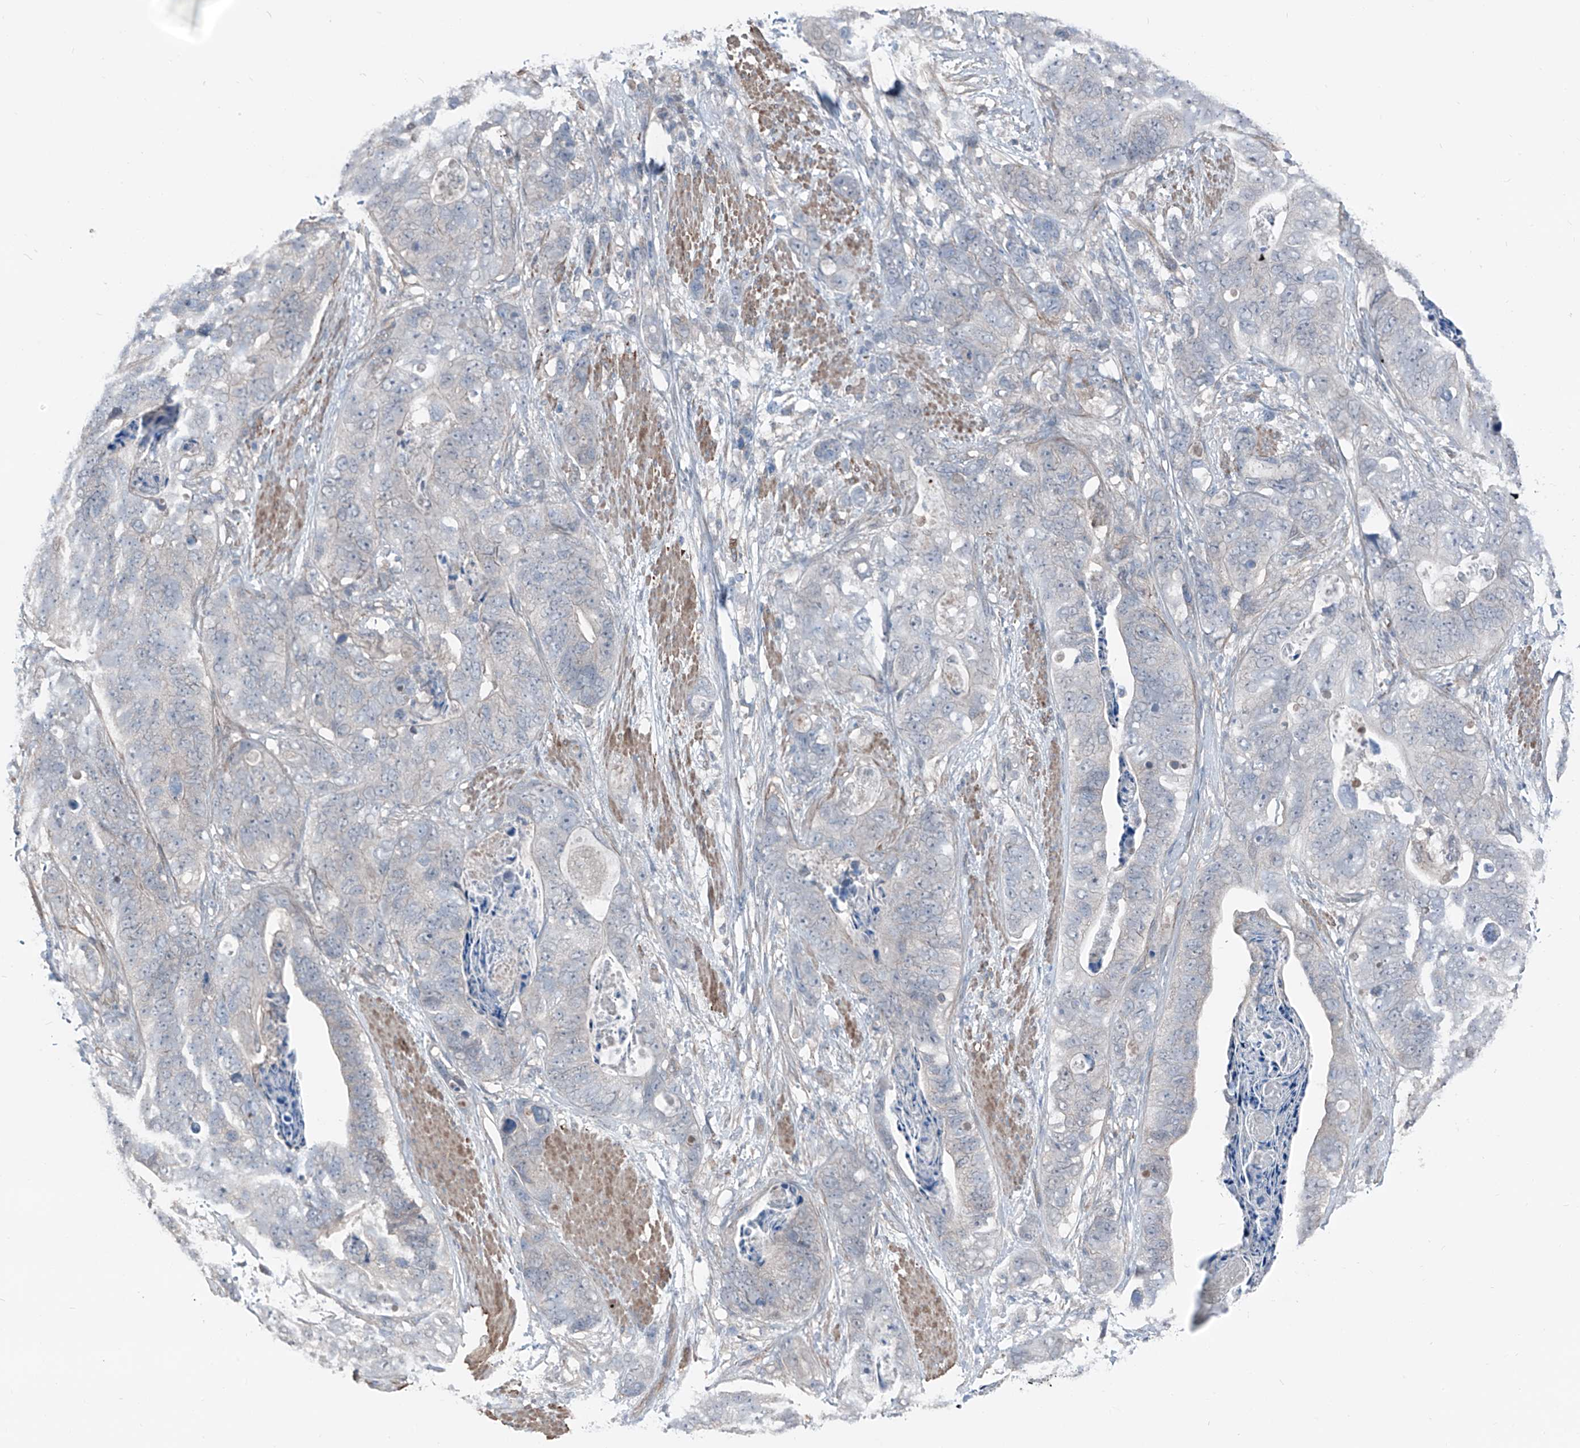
{"staining": {"intensity": "negative", "quantity": "none", "location": "none"}, "tissue": "stomach cancer", "cell_type": "Tumor cells", "image_type": "cancer", "snomed": [{"axis": "morphology", "description": "Adenocarcinoma, NOS"}, {"axis": "topography", "description": "Stomach"}], "caption": "High magnification brightfield microscopy of stomach cancer stained with DAB (brown) and counterstained with hematoxylin (blue): tumor cells show no significant expression. The staining is performed using DAB brown chromogen with nuclei counter-stained in using hematoxylin.", "gene": "HSPB11", "patient": {"sex": "female", "age": 89}}